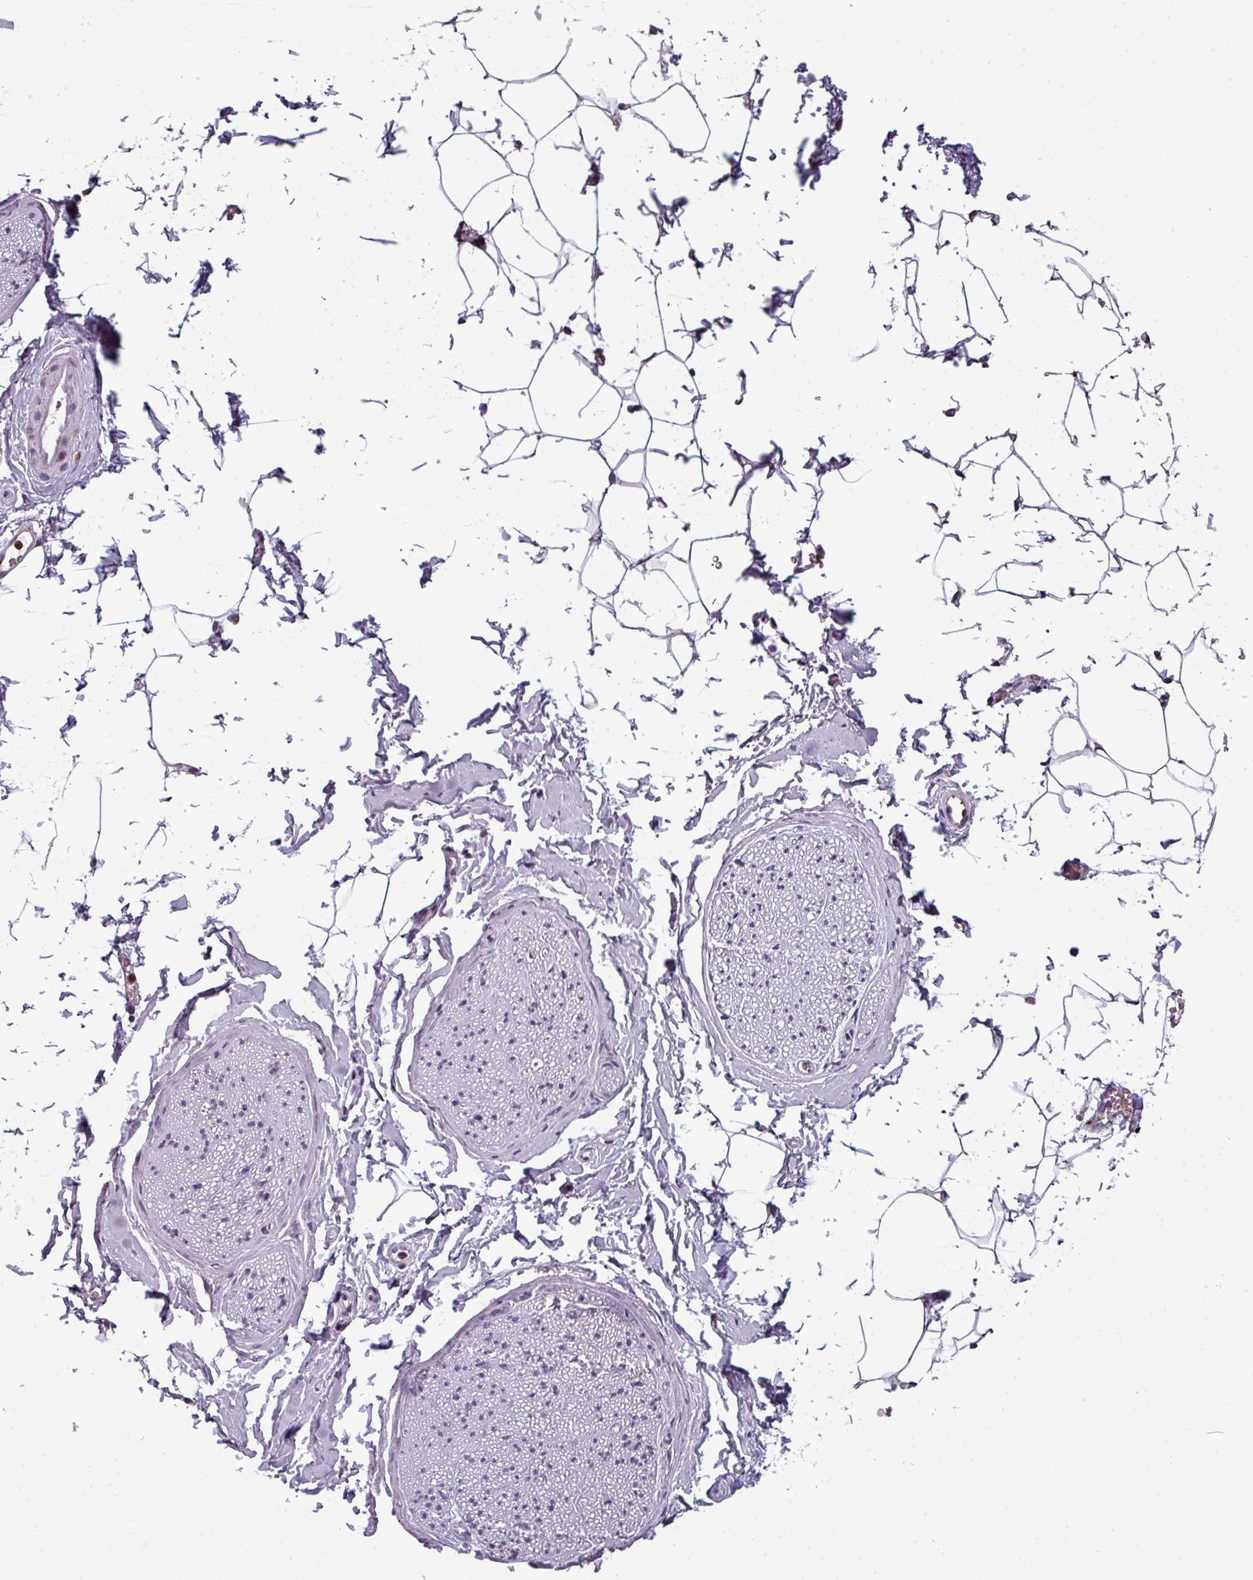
{"staining": {"intensity": "negative", "quantity": "none", "location": "none"}, "tissue": "adipose tissue", "cell_type": "Adipocytes", "image_type": "normal", "snomed": [{"axis": "morphology", "description": "Normal tissue, NOS"}, {"axis": "morphology", "description": "Adenocarcinoma, High grade"}, {"axis": "topography", "description": "Prostate"}, {"axis": "topography", "description": "Peripheral nerve tissue"}], "caption": "Immunohistochemical staining of unremarkable human adipose tissue reveals no significant expression in adipocytes. Brightfield microscopy of immunohistochemistry stained with DAB (3,3'-diaminobenzidine) (brown) and hematoxylin (blue), captured at high magnification.", "gene": "TMEFF1", "patient": {"sex": "male", "age": 68}}